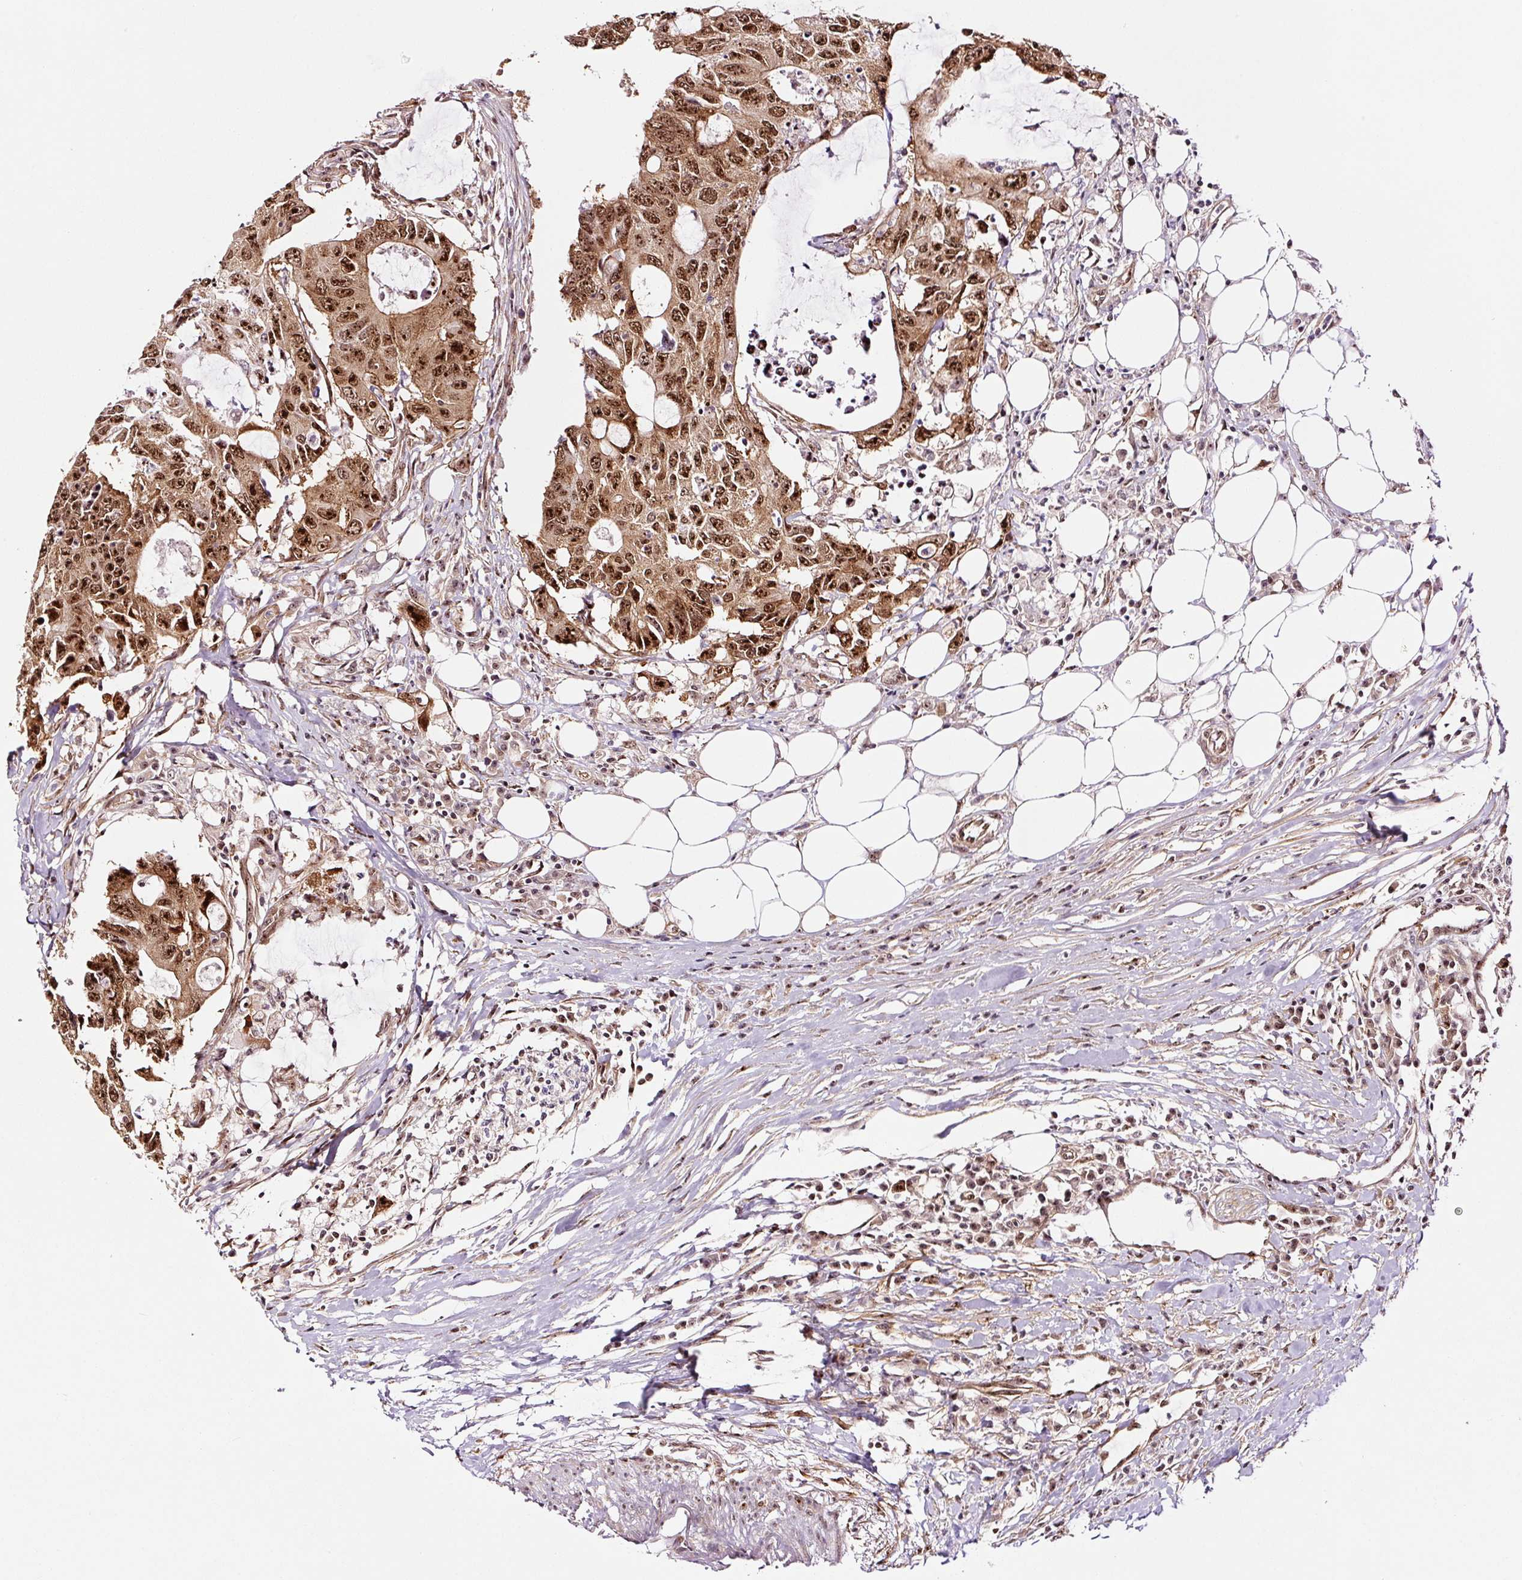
{"staining": {"intensity": "strong", "quantity": ">75%", "location": "cytoplasmic/membranous,nuclear"}, "tissue": "colorectal cancer", "cell_type": "Tumor cells", "image_type": "cancer", "snomed": [{"axis": "morphology", "description": "Adenocarcinoma, NOS"}, {"axis": "topography", "description": "Colon"}], "caption": "Brown immunohistochemical staining in colorectal cancer reveals strong cytoplasmic/membranous and nuclear expression in about >75% of tumor cells. The protein is stained brown, and the nuclei are stained in blue (DAB (3,3'-diaminobenzidine) IHC with brightfield microscopy, high magnification).", "gene": "GNL3", "patient": {"sex": "male", "age": 71}}